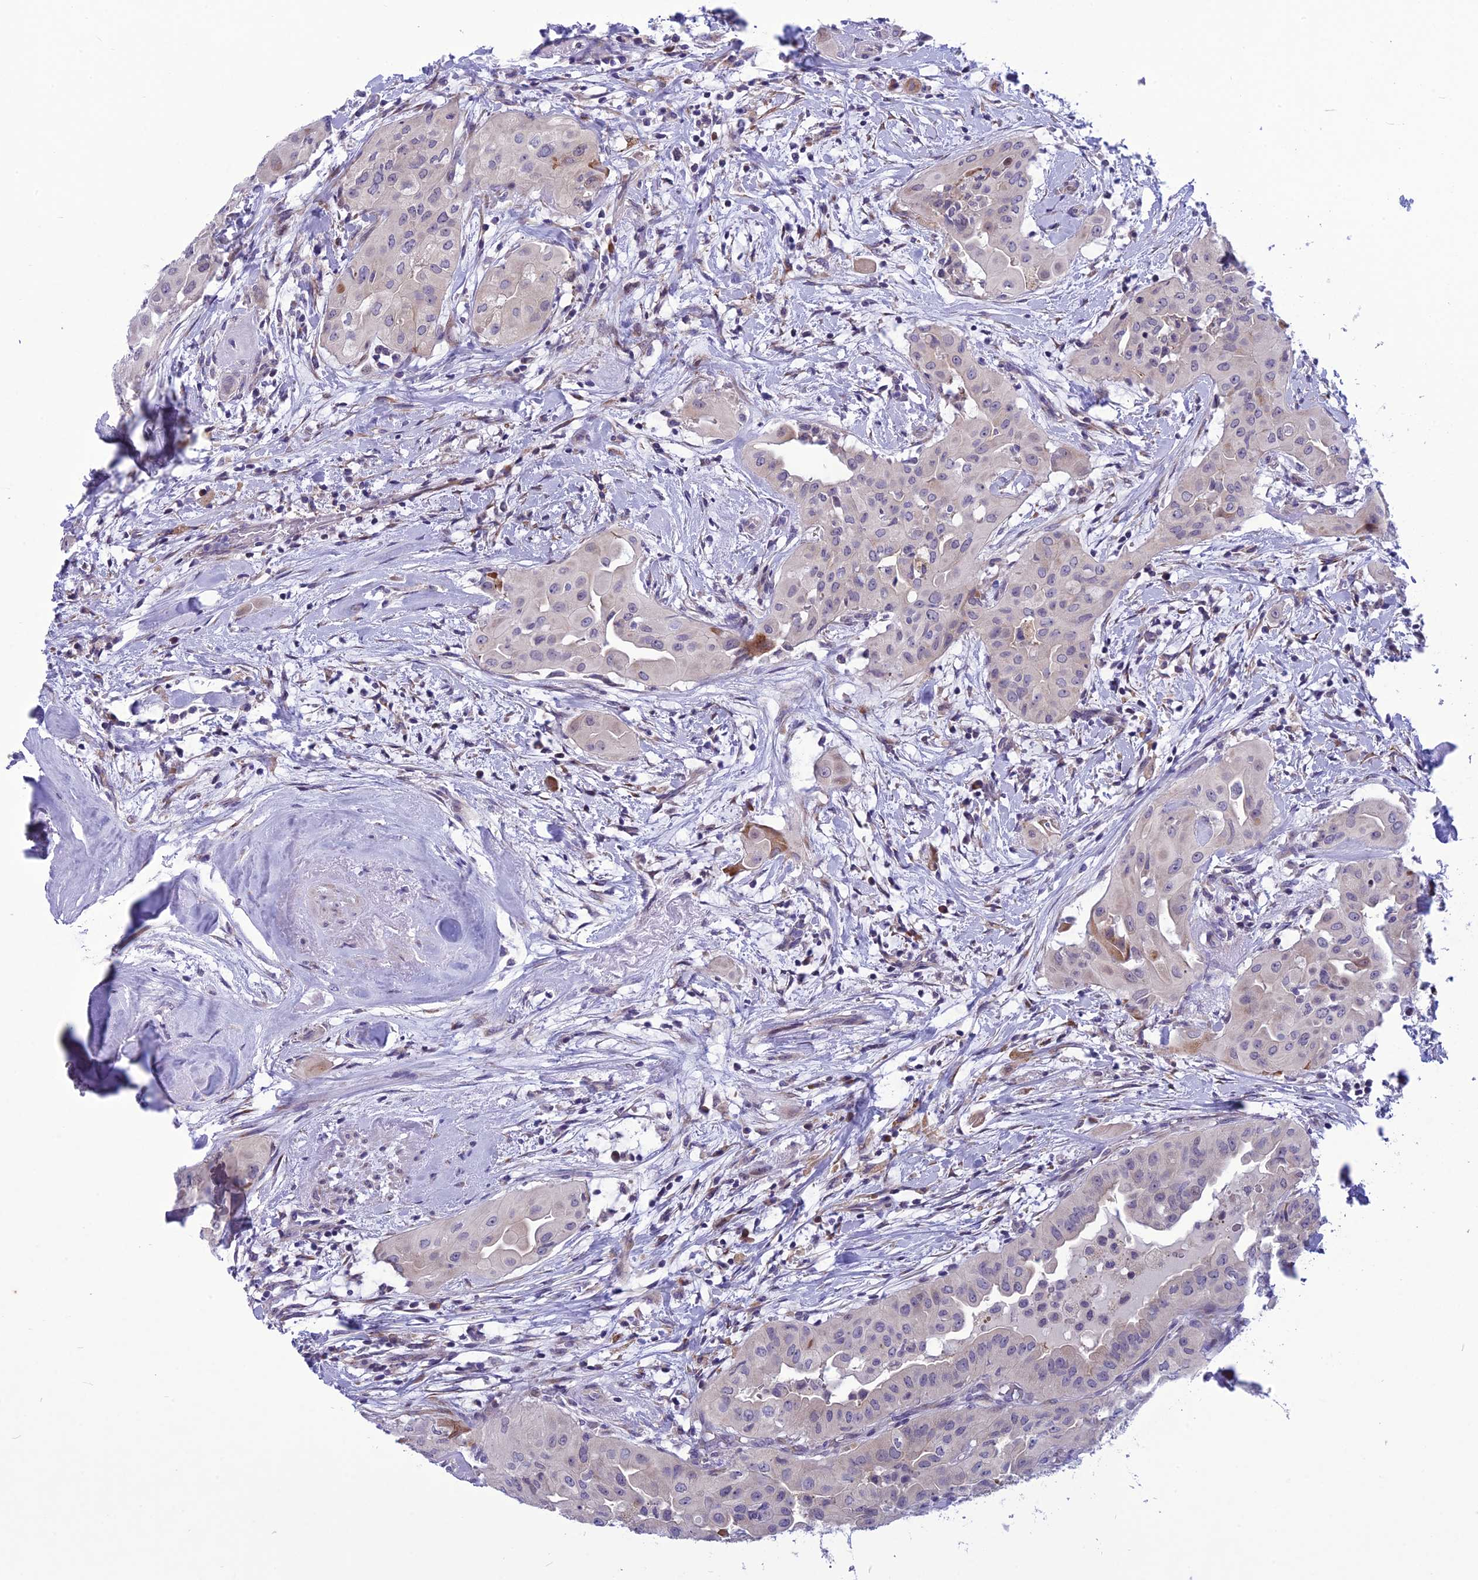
{"staining": {"intensity": "negative", "quantity": "none", "location": "none"}, "tissue": "thyroid cancer", "cell_type": "Tumor cells", "image_type": "cancer", "snomed": [{"axis": "morphology", "description": "Papillary adenocarcinoma, NOS"}, {"axis": "topography", "description": "Thyroid gland"}], "caption": "High magnification brightfield microscopy of thyroid cancer stained with DAB (3,3'-diaminobenzidine) (brown) and counterstained with hematoxylin (blue): tumor cells show no significant staining.", "gene": "PSMF1", "patient": {"sex": "female", "age": 59}}